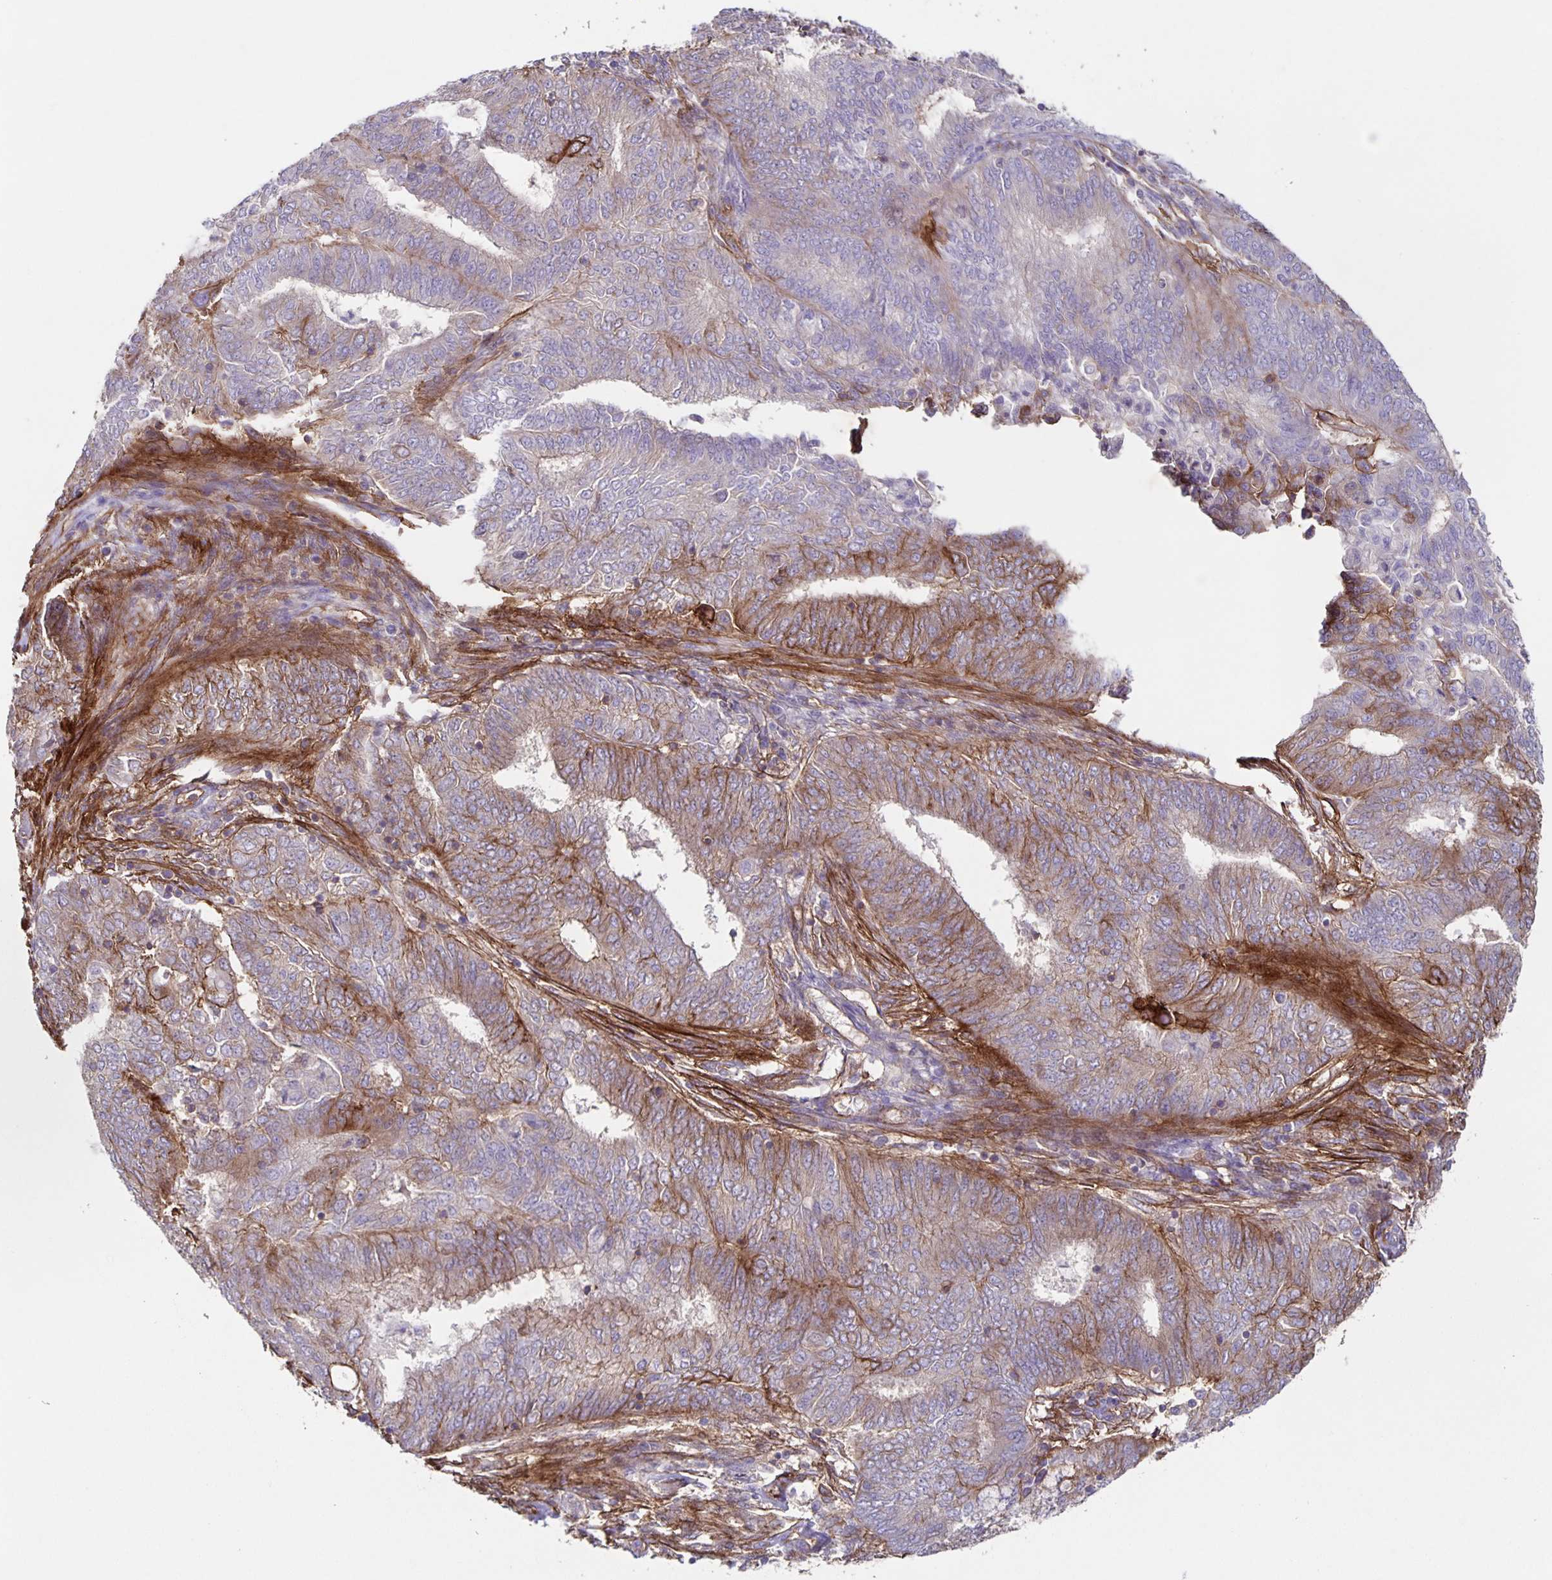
{"staining": {"intensity": "moderate", "quantity": "<25%", "location": "cytoplasmic/membranous"}, "tissue": "endometrial cancer", "cell_type": "Tumor cells", "image_type": "cancer", "snomed": [{"axis": "morphology", "description": "Adenocarcinoma, NOS"}, {"axis": "topography", "description": "Endometrium"}], "caption": "Immunohistochemical staining of human endometrial cancer reveals low levels of moderate cytoplasmic/membranous staining in approximately <25% of tumor cells.", "gene": "ITGA2", "patient": {"sex": "female", "age": 62}}